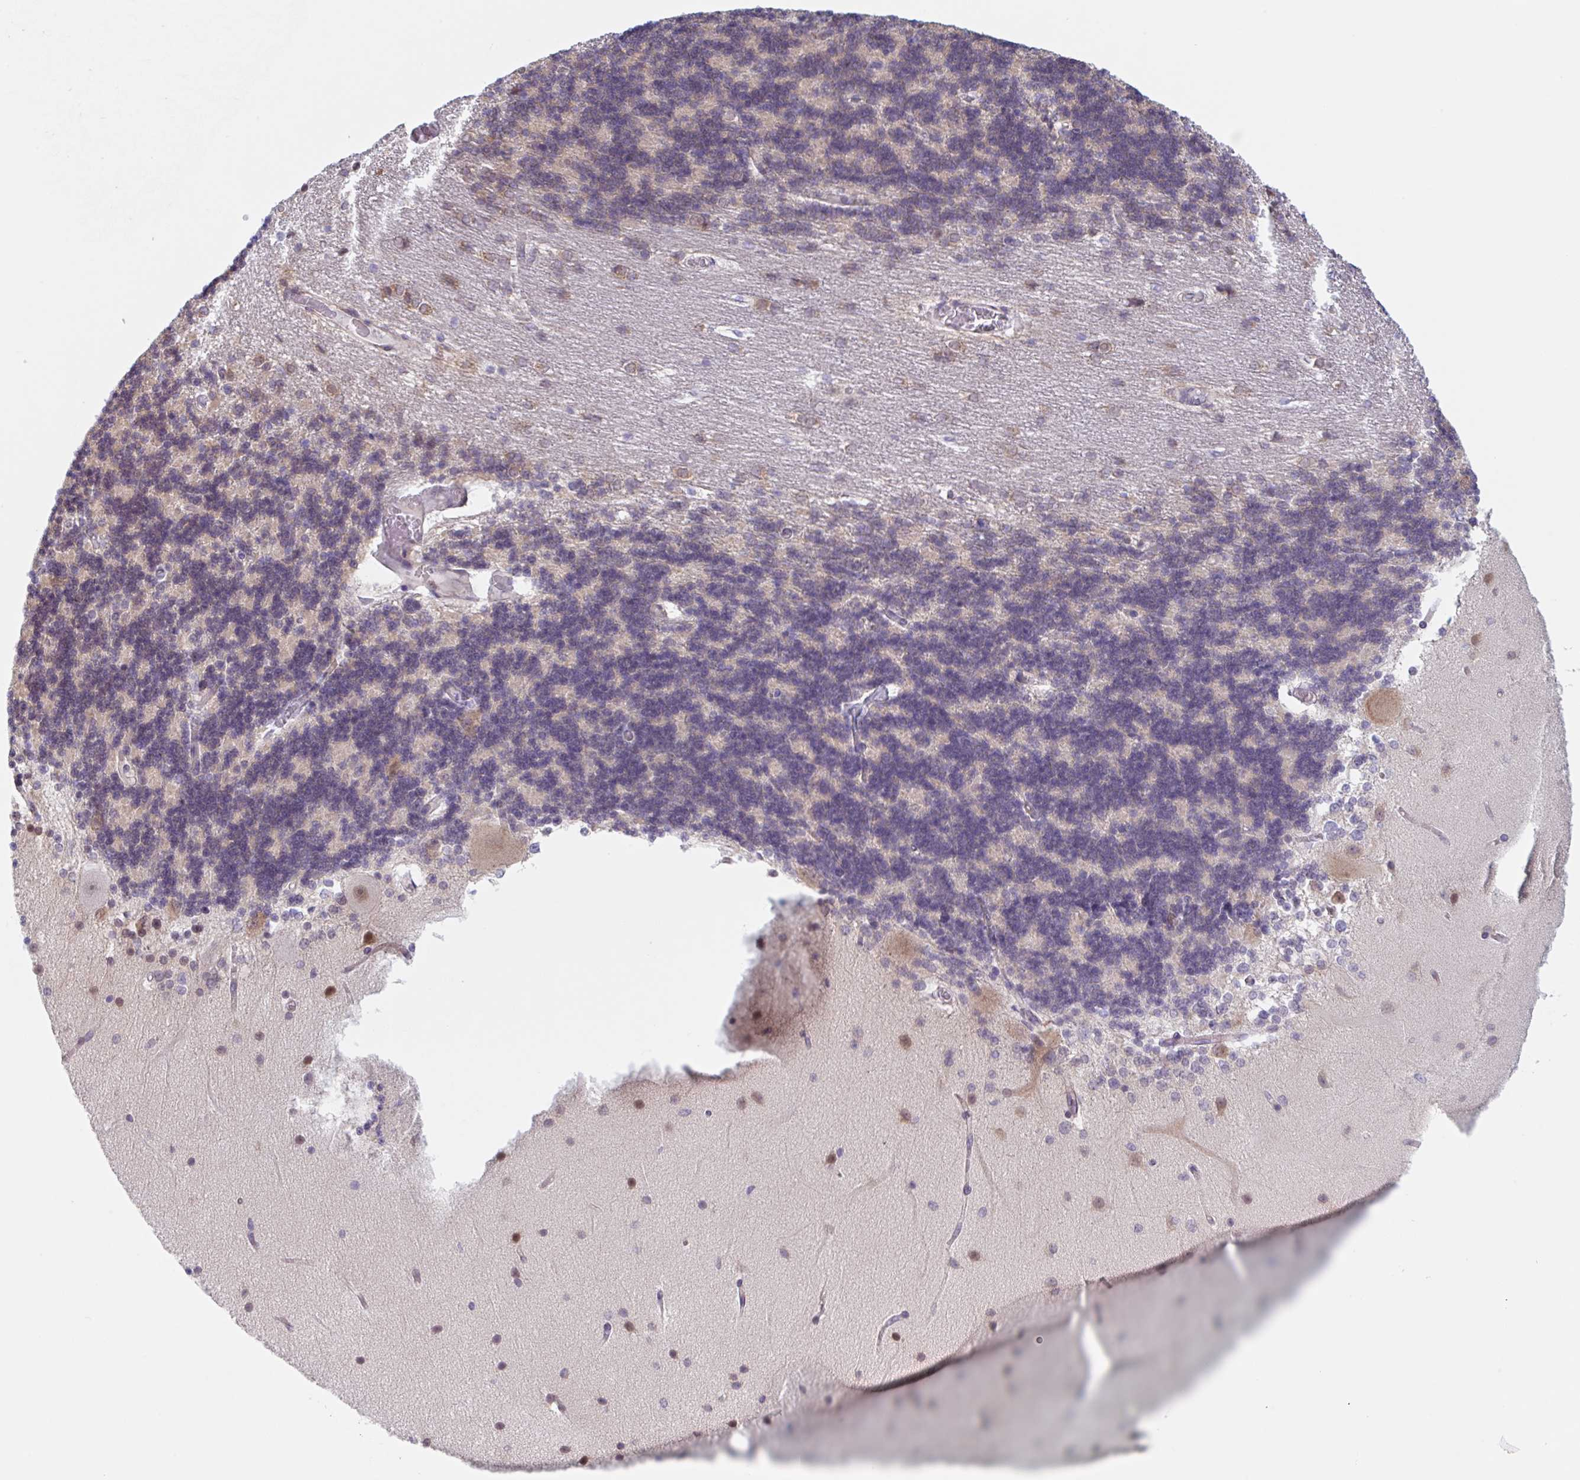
{"staining": {"intensity": "weak", "quantity": "25%-75%", "location": "nuclear"}, "tissue": "cerebellum", "cell_type": "Cells in granular layer", "image_type": "normal", "snomed": [{"axis": "morphology", "description": "Normal tissue, NOS"}, {"axis": "topography", "description": "Cerebellum"}], "caption": "Cells in granular layer demonstrate weak nuclear staining in approximately 25%-75% of cells in normal cerebellum. The staining was performed using DAB to visualize the protein expression in brown, while the nuclei were stained in blue with hematoxylin (Magnification: 20x).", "gene": "TBPL2", "patient": {"sex": "female", "age": 54}}